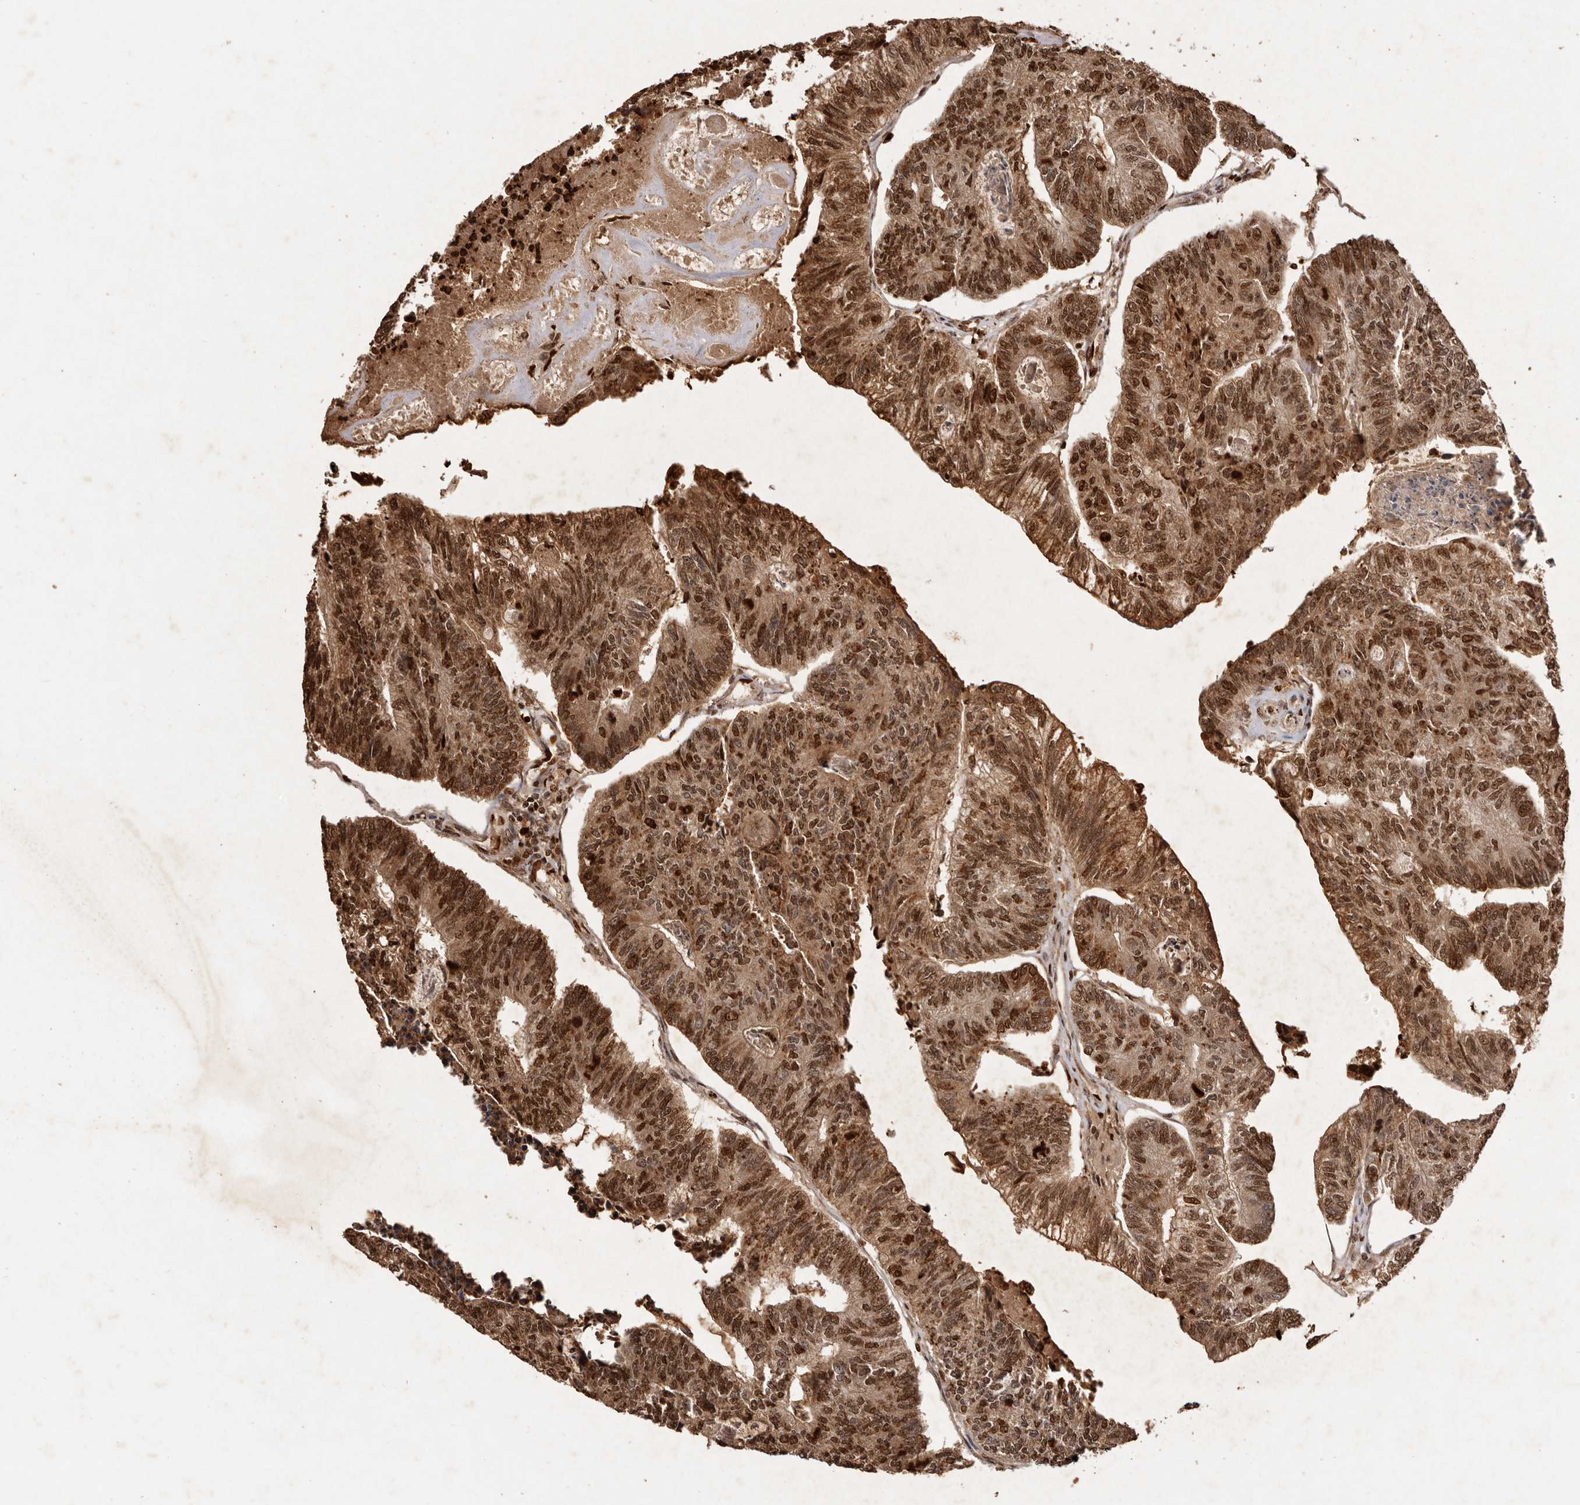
{"staining": {"intensity": "strong", "quantity": ">75%", "location": "cytoplasmic/membranous,nuclear"}, "tissue": "colorectal cancer", "cell_type": "Tumor cells", "image_type": "cancer", "snomed": [{"axis": "morphology", "description": "Adenocarcinoma, NOS"}, {"axis": "topography", "description": "Colon"}], "caption": "There is high levels of strong cytoplasmic/membranous and nuclear positivity in tumor cells of colorectal adenocarcinoma, as demonstrated by immunohistochemical staining (brown color).", "gene": "NOTCH1", "patient": {"sex": "female", "age": 67}}